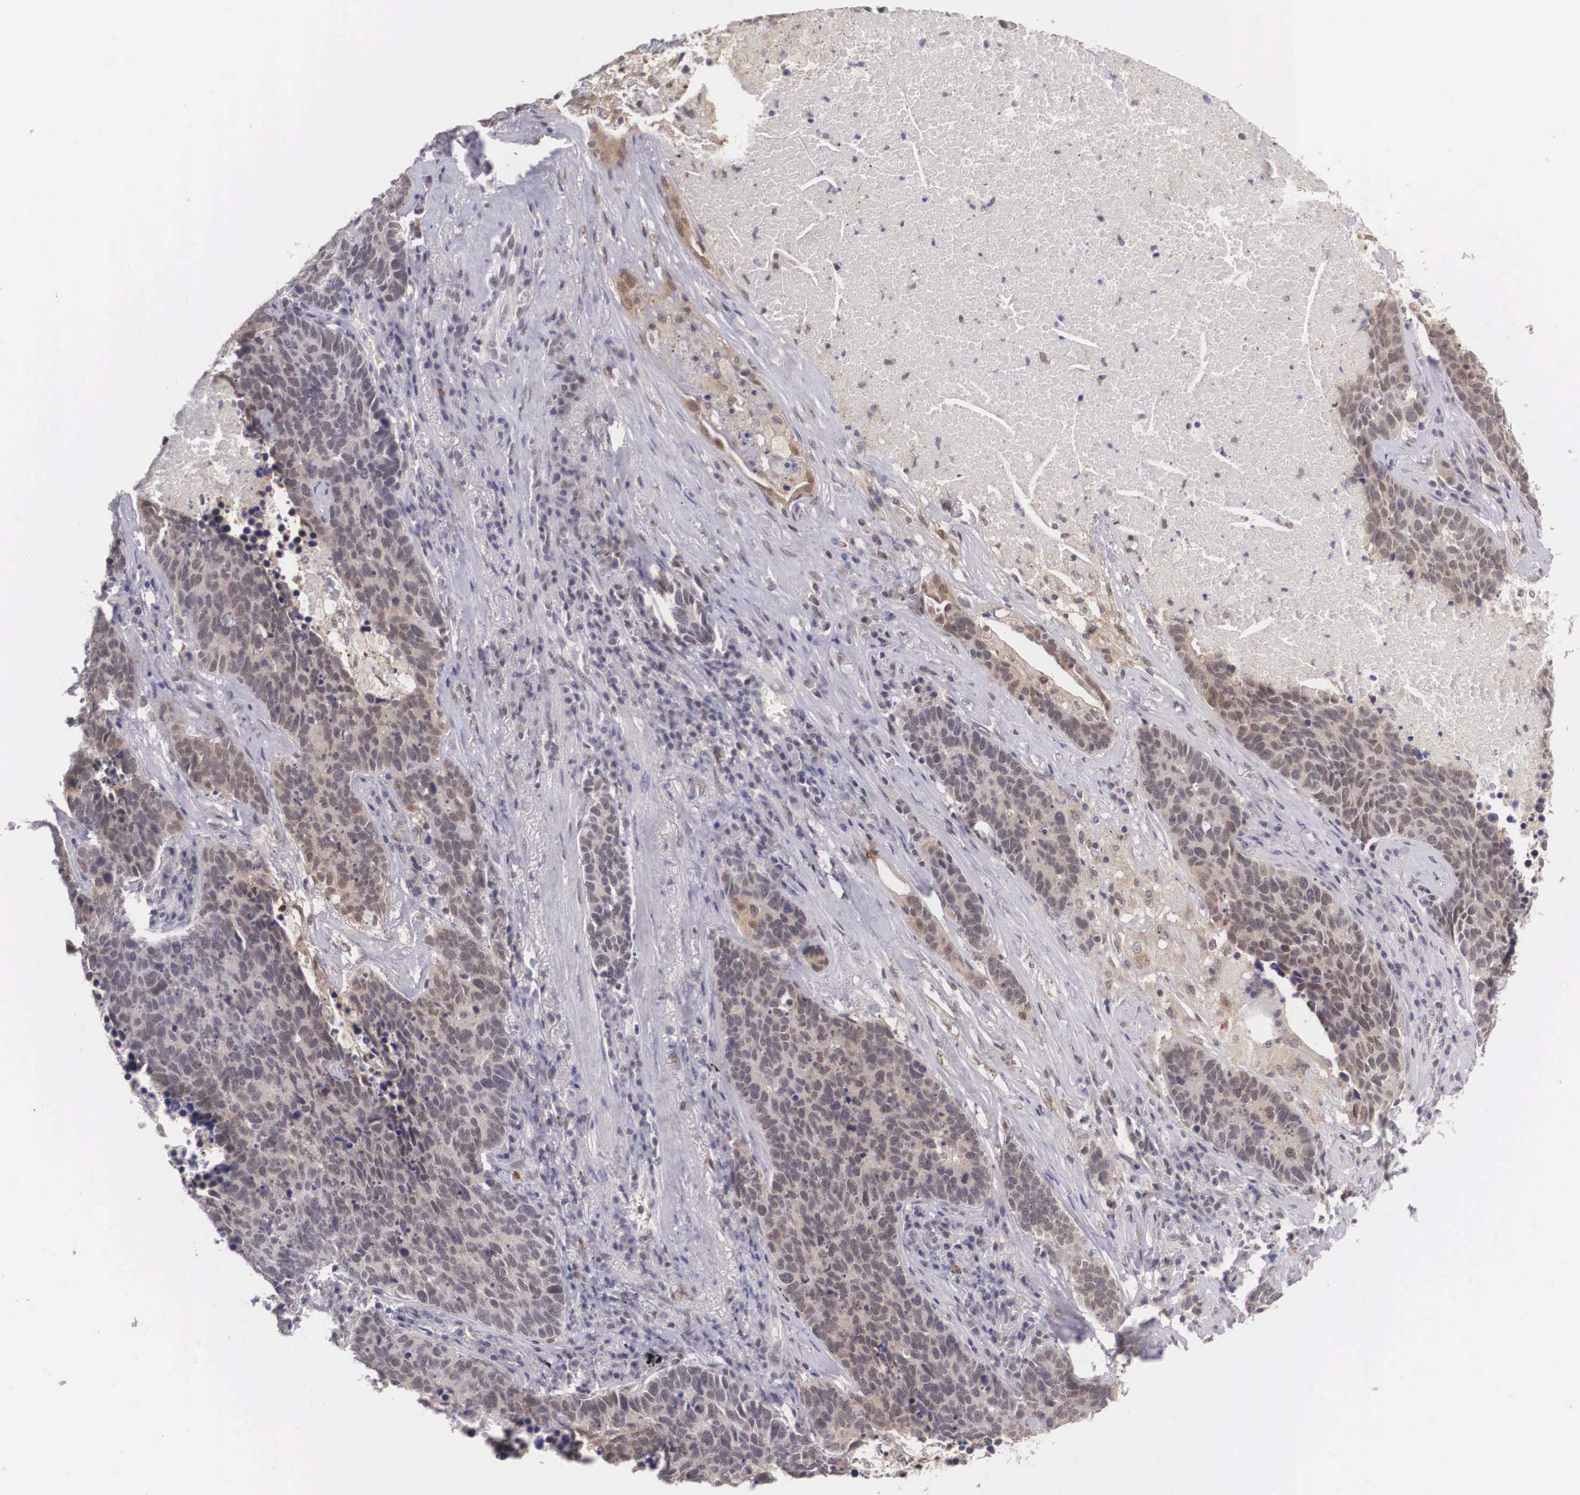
{"staining": {"intensity": "moderate", "quantity": "25%-75%", "location": "cytoplasmic/membranous,nuclear"}, "tissue": "lung cancer", "cell_type": "Tumor cells", "image_type": "cancer", "snomed": [{"axis": "morphology", "description": "Neoplasm, malignant, NOS"}, {"axis": "topography", "description": "Lung"}], "caption": "Immunohistochemistry (IHC) photomicrograph of neoplastic tissue: neoplasm (malignant) (lung) stained using immunohistochemistry reveals medium levels of moderate protein expression localized specifically in the cytoplasmic/membranous and nuclear of tumor cells, appearing as a cytoplasmic/membranous and nuclear brown color.", "gene": "NINL", "patient": {"sex": "female", "age": 75}}